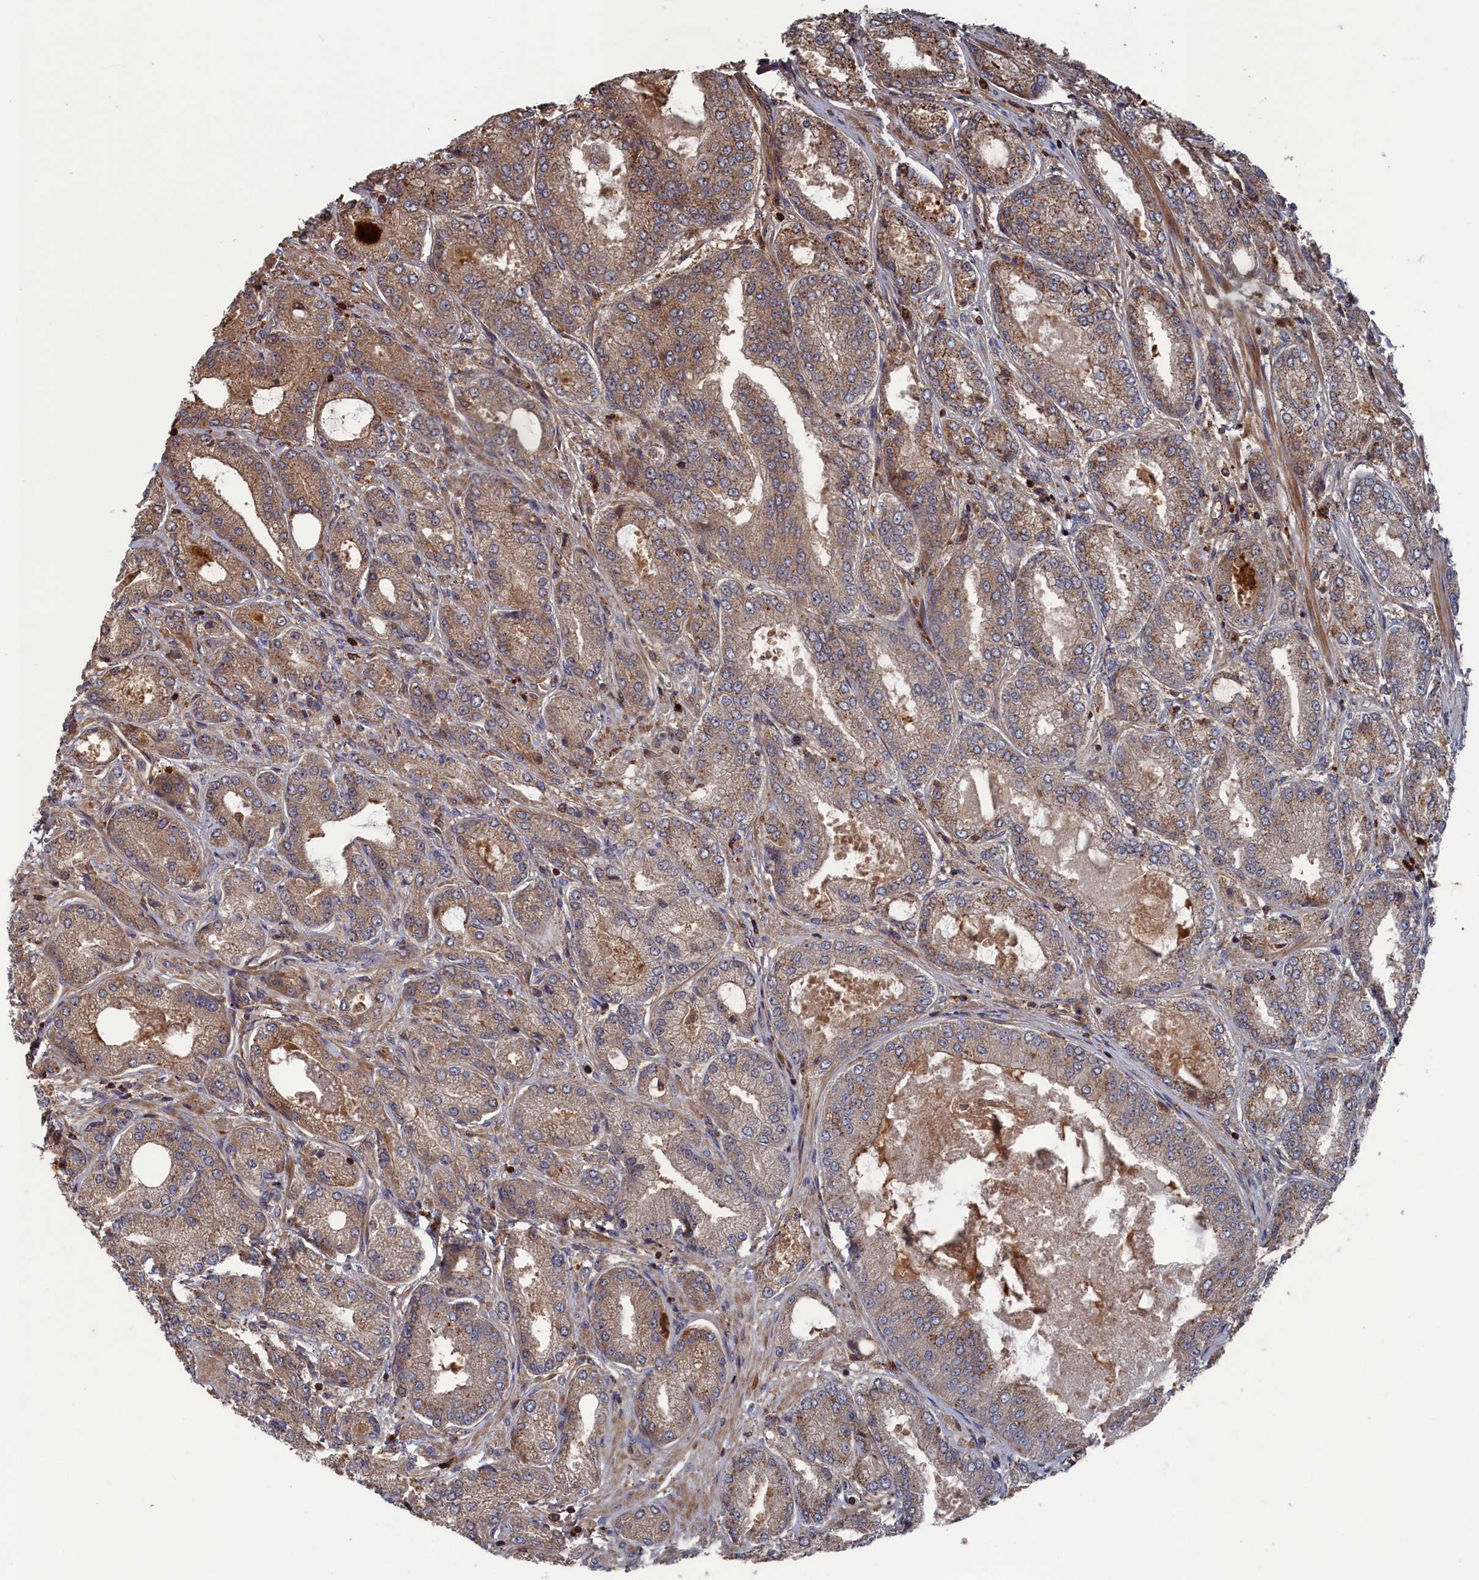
{"staining": {"intensity": "moderate", "quantity": "25%-75%", "location": "cytoplasmic/membranous"}, "tissue": "prostate cancer", "cell_type": "Tumor cells", "image_type": "cancer", "snomed": [{"axis": "morphology", "description": "Adenocarcinoma, High grade"}, {"axis": "topography", "description": "Prostate"}], "caption": "Prostate high-grade adenocarcinoma stained for a protein reveals moderate cytoplasmic/membranous positivity in tumor cells.", "gene": "PLA2G15", "patient": {"sex": "male", "age": 71}}